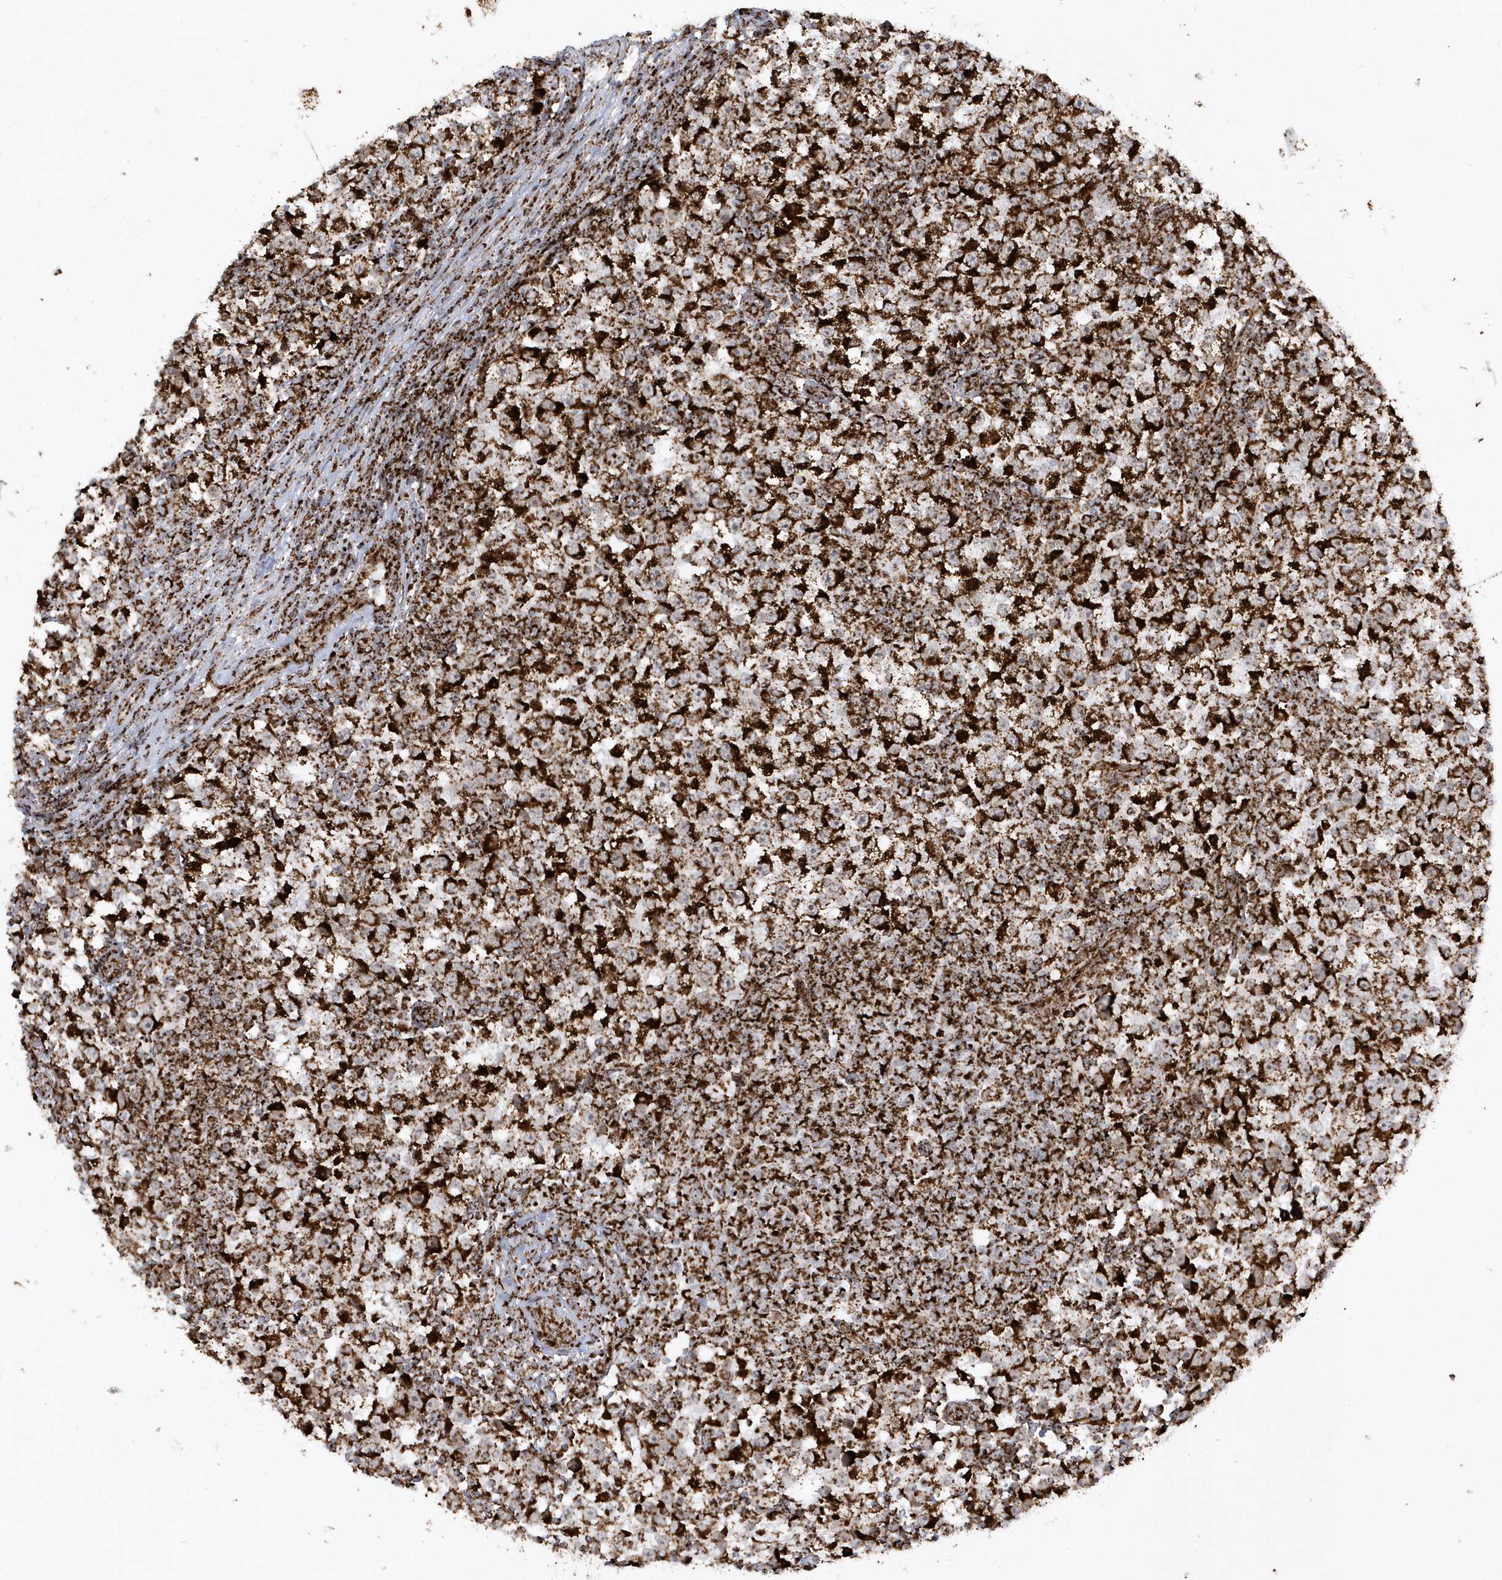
{"staining": {"intensity": "strong", "quantity": ">75%", "location": "cytoplasmic/membranous"}, "tissue": "testis cancer", "cell_type": "Tumor cells", "image_type": "cancer", "snomed": [{"axis": "morphology", "description": "Seminoma, NOS"}, {"axis": "topography", "description": "Testis"}], "caption": "Immunohistochemistry photomicrograph of testis cancer (seminoma) stained for a protein (brown), which reveals high levels of strong cytoplasmic/membranous positivity in approximately >75% of tumor cells.", "gene": "CRY2", "patient": {"sex": "male", "age": 65}}